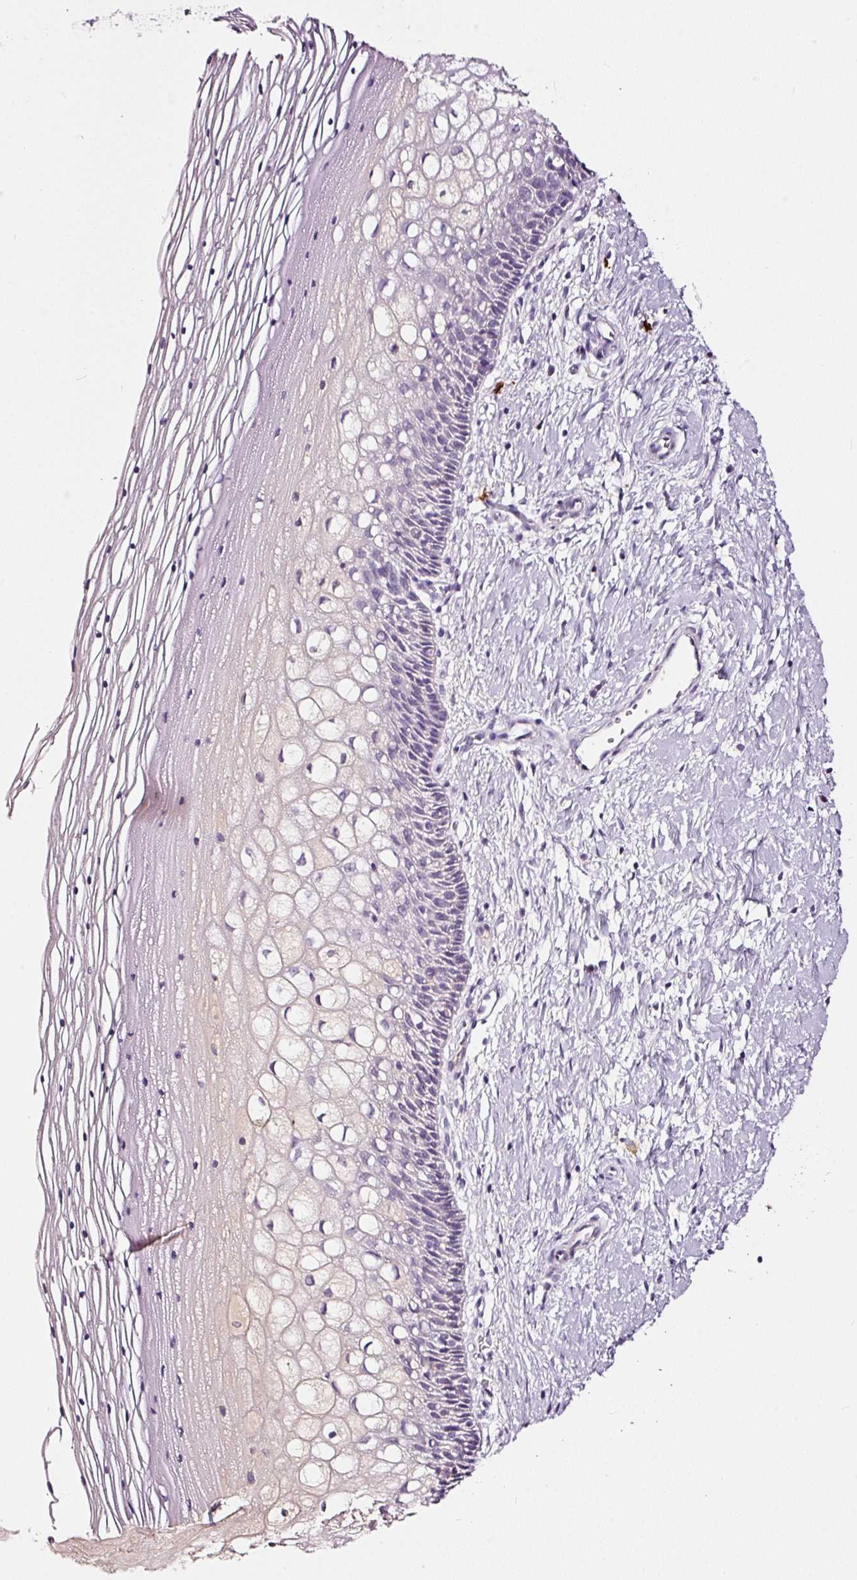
{"staining": {"intensity": "weak", "quantity": "<25%", "location": "cytoplasmic/membranous"}, "tissue": "cervix", "cell_type": "Glandular cells", "image_type": "normal", "snomed": [{"axis": "morphology", "description": "Normal tissue, NOS"}, {"axis": "topography", "description": "Cervix"}], "caption": "Micrograph shows no significant protein staining in glandular cells of normal cervix.", "gene": "LAMP3", "patient": {"sex": "female", "age": 36}}